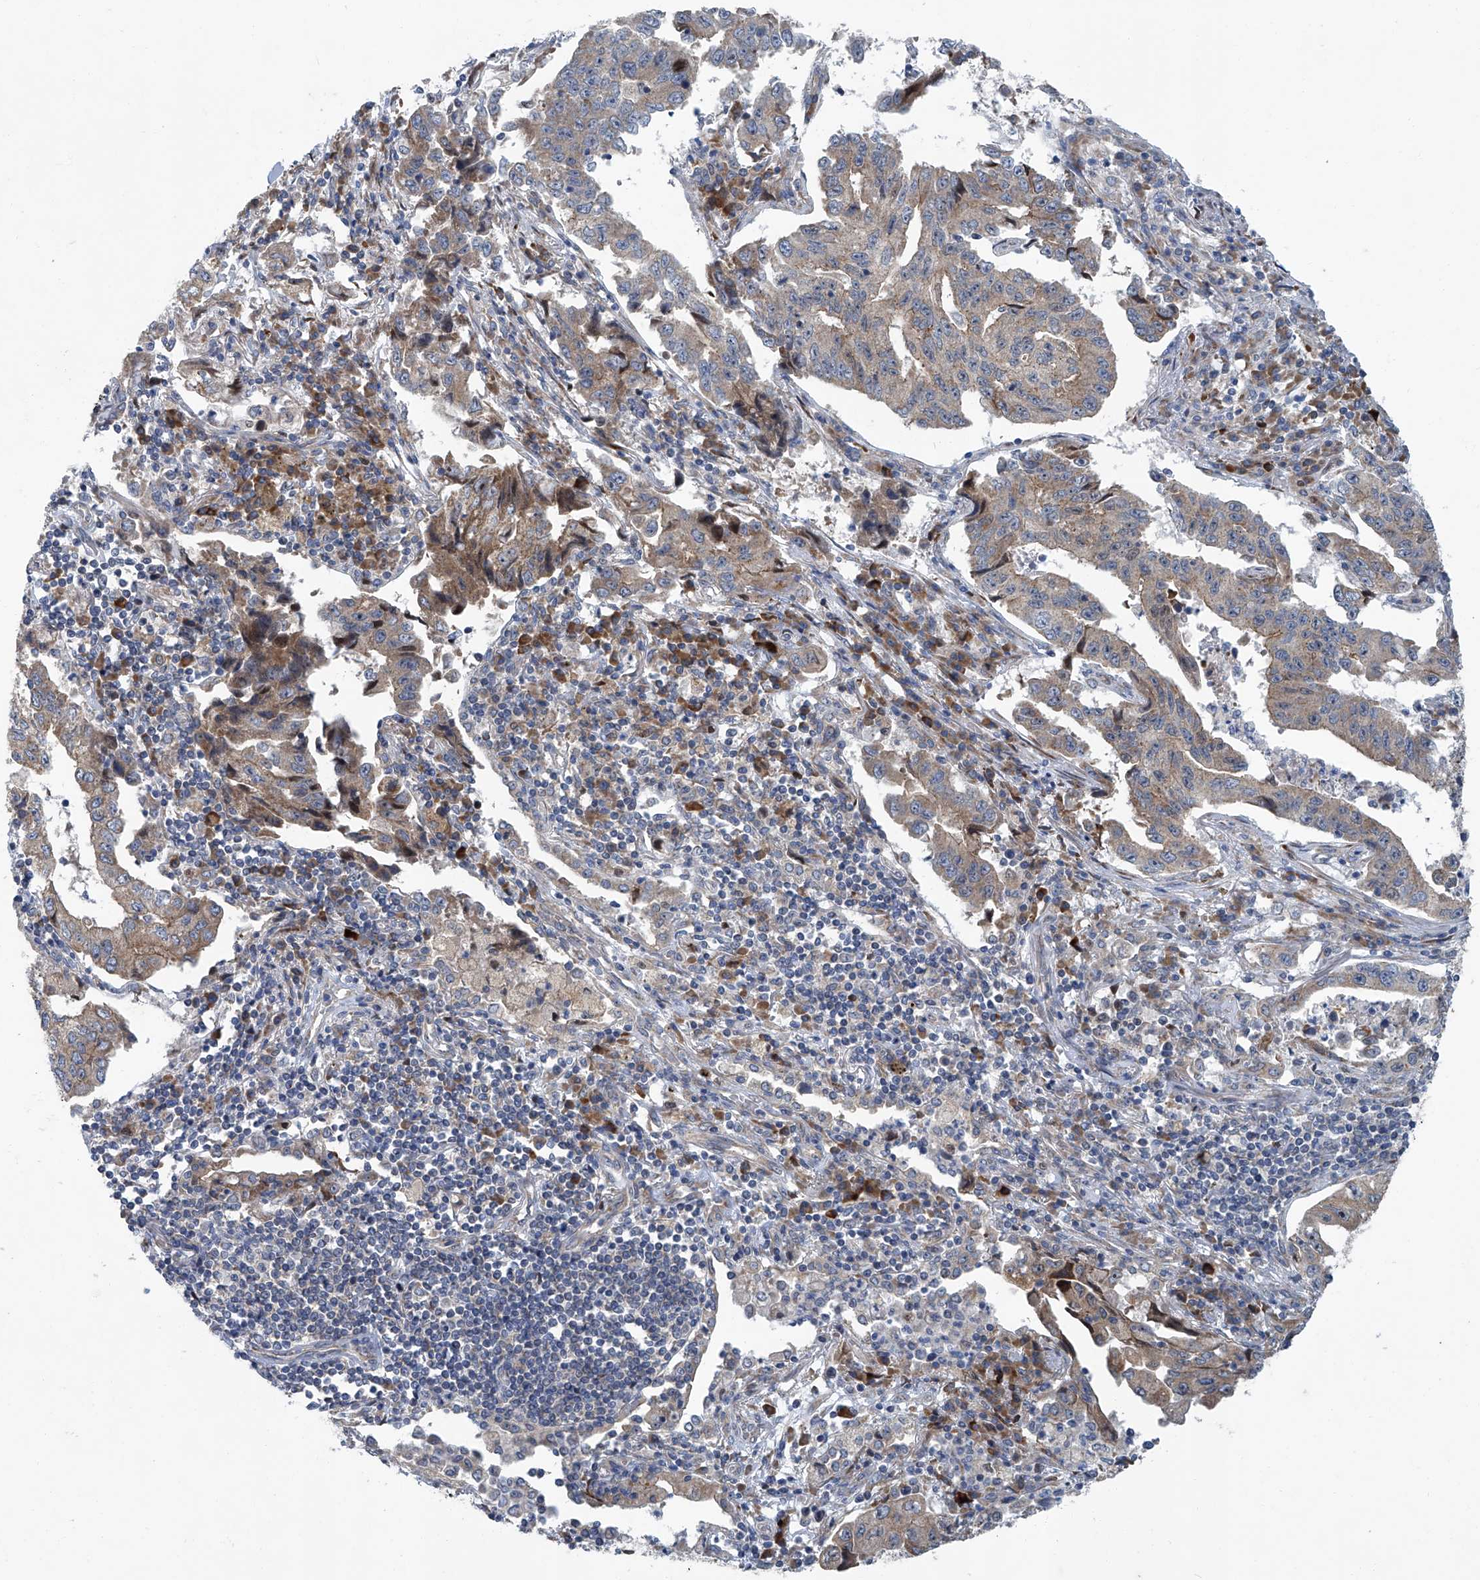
{"staining": {"intensity": "moderate", "quantity": "25%-75%", "location": "cytoplasmic/membranous"}, "tissue": "lung cancer", "cell_type": "Tumor cells", "image_type": "cancer", "snomed": [{"axis": "morphology", "description": "Adenocarcinoma, NOS"}, {"axis": "topography", "description": "Lung"}], "caption": "High-power microscopy captured an immunohistochemistry (IHC) image of adenocarcinoma (lung), revealing moderate cytoplasmic/membranous positivity in approximately 25%-75% of tumor cells. (DAB (3,3'-diaminobenzidine) IHC with brightfield microscopy, high magnification).", "gene": "GPR132", "patient": {"sex": "female", "age": 51}}